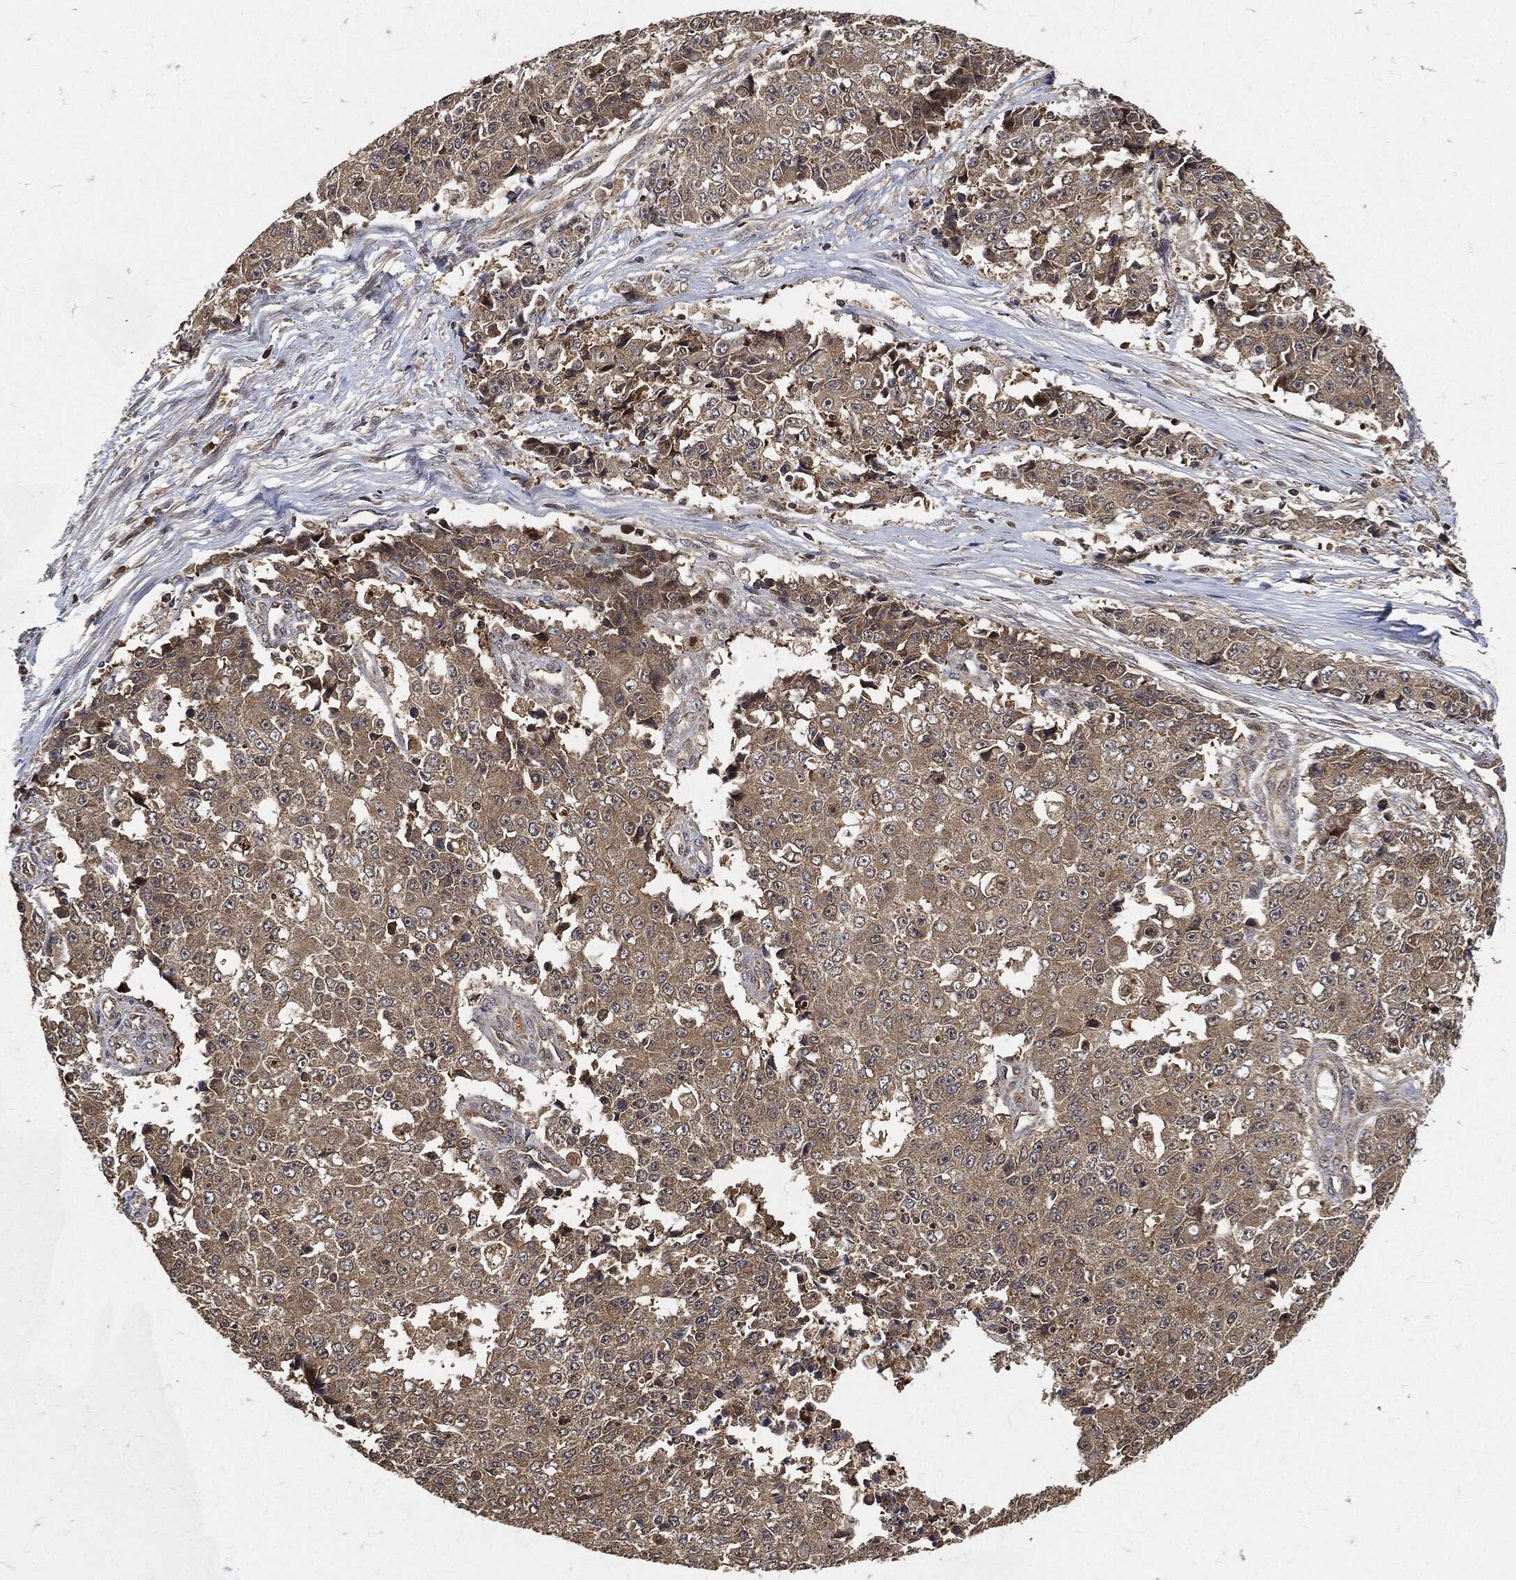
{"staining": {"intensity": "weak", "quantity": "25%-75%", "location": "cytoplasmic/membranous"}, "tissue": "ovarian cancer", "cell_type": "Tumor cells", "image_type": "cancer", "snomed": [{"axis": "morphology", "description": "Carcinoma, endometroid"}, {"axis": "topography", "description": "Ovary"}], "caption": "The immunohistochemical stain highlights weak cytoplasmic/membranous positivity in tumor cells of endometroid carcinoma (ovarian) tissue.", "gene": "ZNF226", "patient": {"sex": "female", "age": 42}}